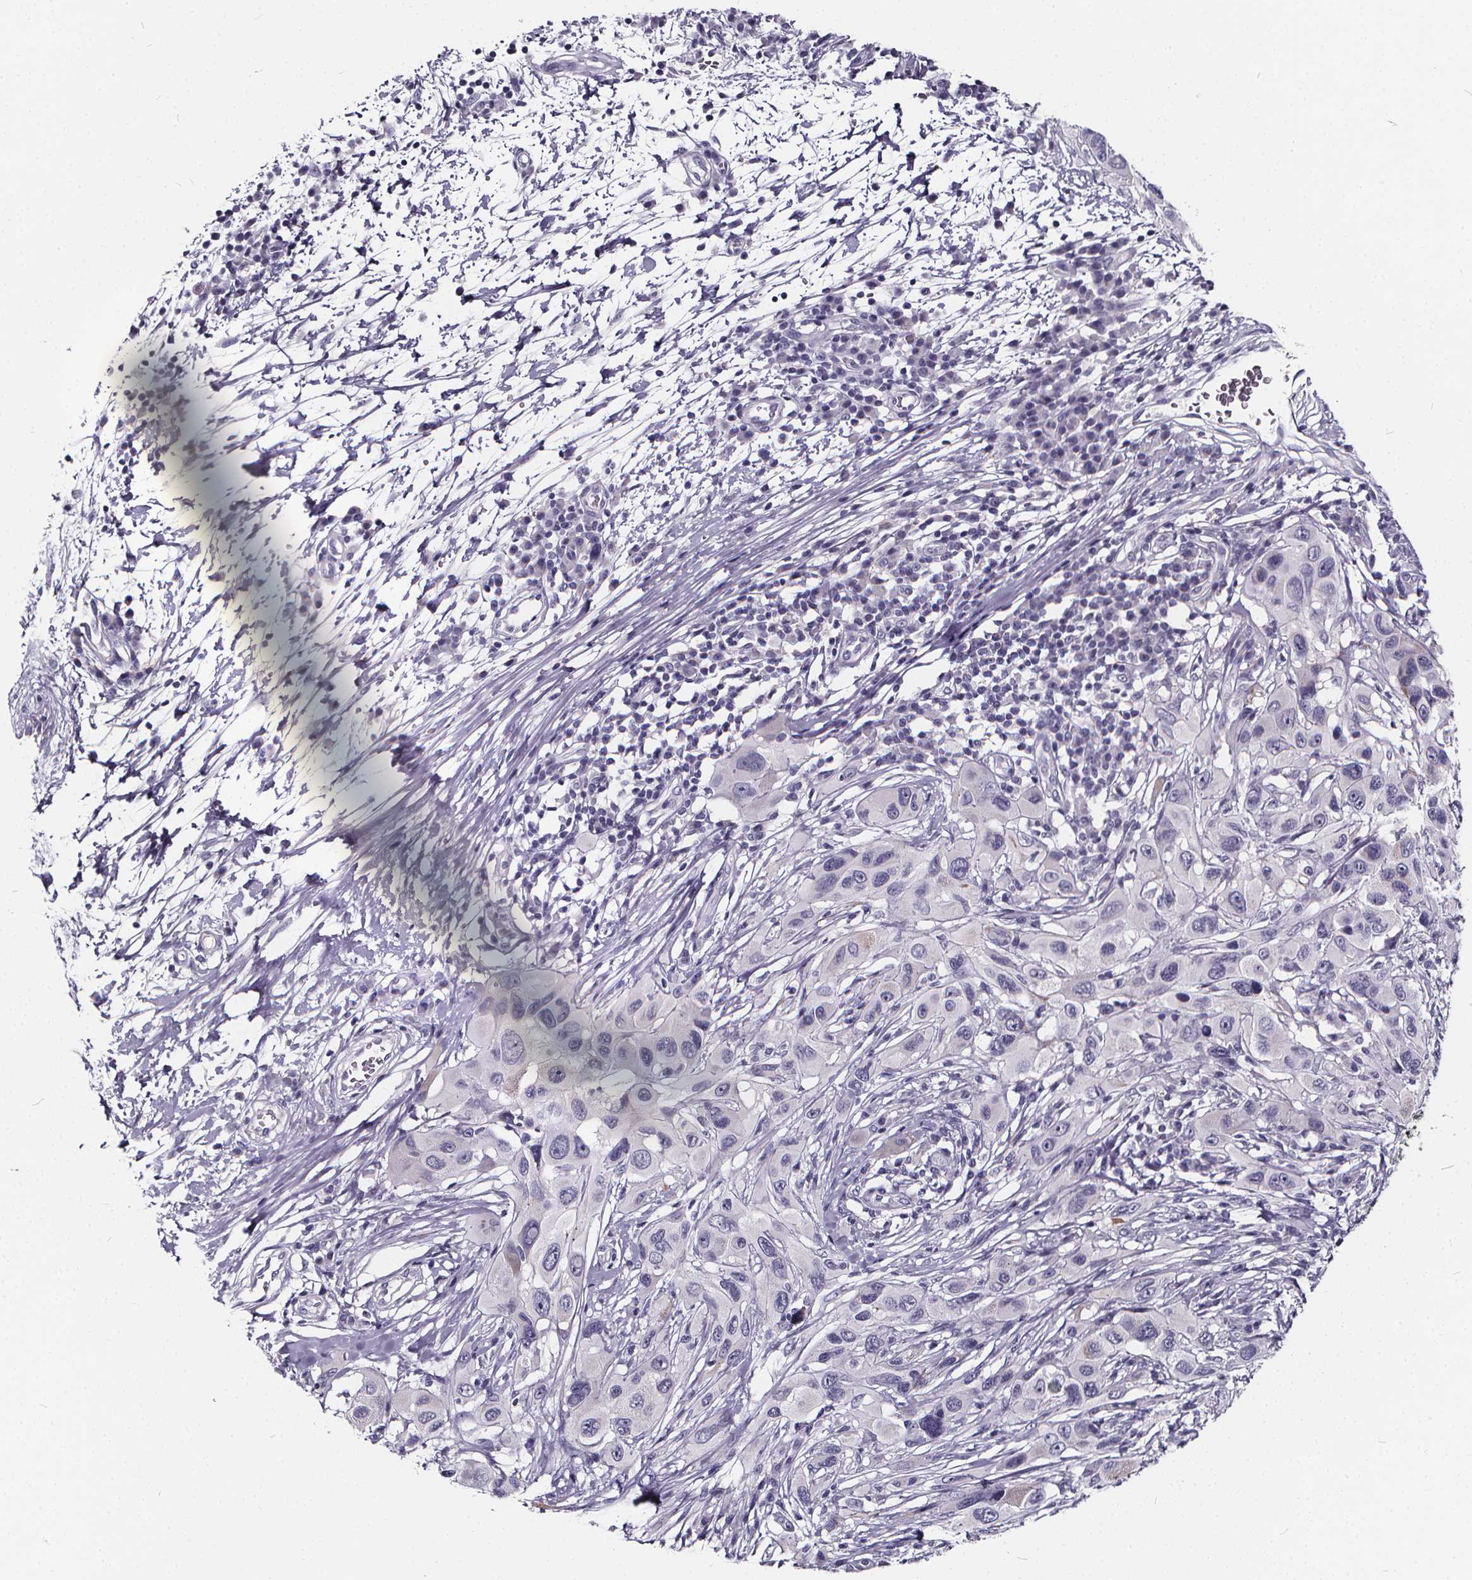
{"staining": {"intensity": "negative", "quantity": "none", "location": "none"}, "tissue": "melanoma", "cell_type": "Tumor cells", "image_type": "cancer", "snomed": [{"axis": "morphology", "description": "Malignant melanoma, NOS"}, {"axis": "topography", "description": "Skin"}], "caption": "High power microscopy micrograph of an IHC micrograph of malignant melanoma, revealing no significant staining in tumor cells. The staining was performed using DAB to visualize the protein expression in brown, while the nuclei were stained in blue with hematoxylin (Magnification: 20x).", "gene": "SPEF2", "patient": {"sex": "male", "age": 53}}